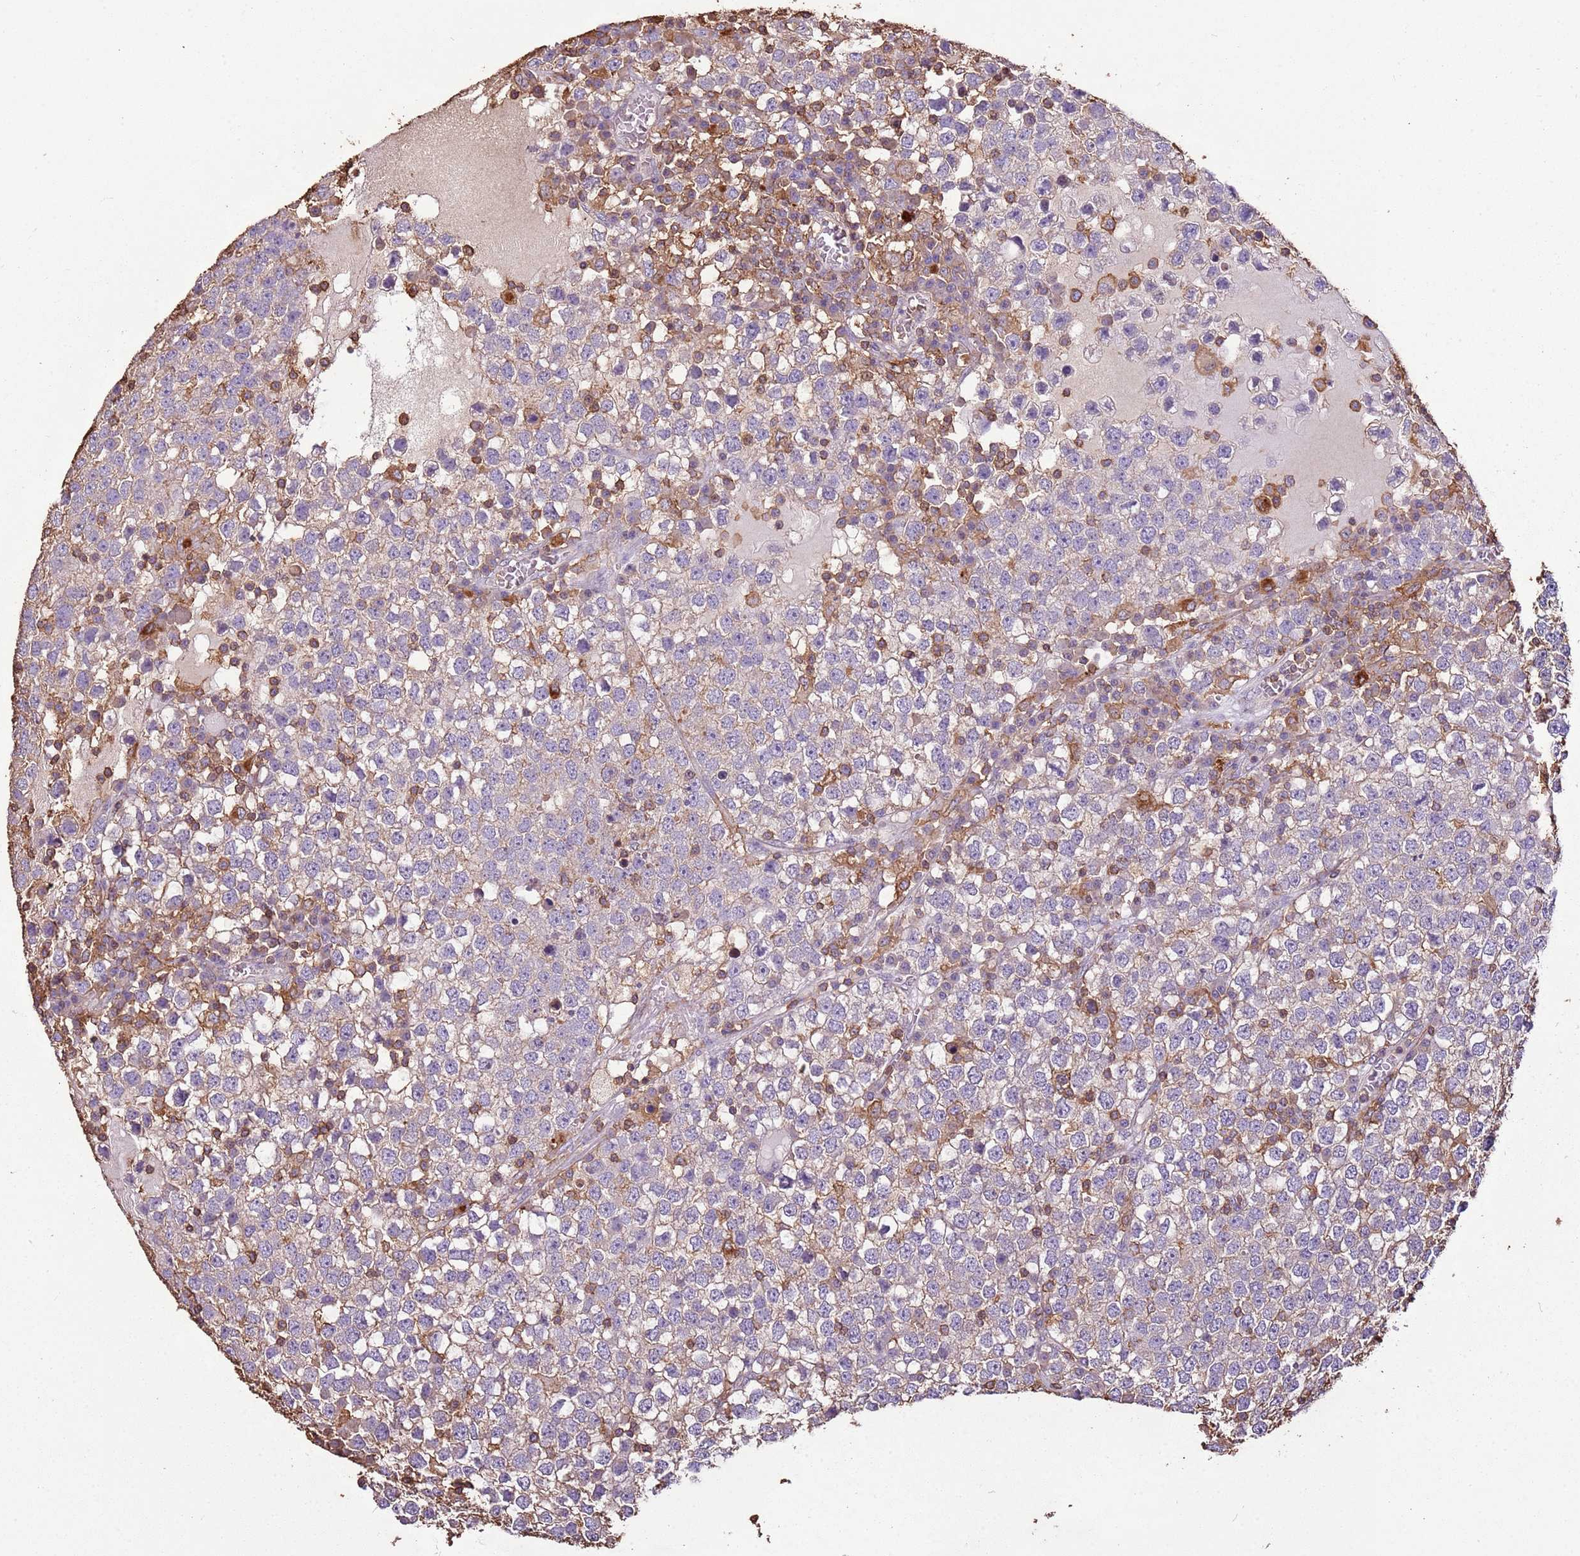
{"staining": {"intensity": "weak", "quantity": "25%-75%", "location": "cytoplasmic/membranous"}, "tissue": "testis cancer", "cell_type": "Tumor cells", "image_type": "cancer", "snomed": [{"axis": "morphology", "description": "Seminoma, NOS"}, {"axis": "topography", "description": "Testis"}], "caption": "Testis cancer was stained to show a protein in brown. There is low levels of weak cytoplasmic/membranous expression in approximately 25%-75% of tumor cells. Immunohistochemistry stains the protein of interest in brown and the nuclei are stained blue.", "gene": "ARL10", "patient": {"sex": "male", "age": 65}}